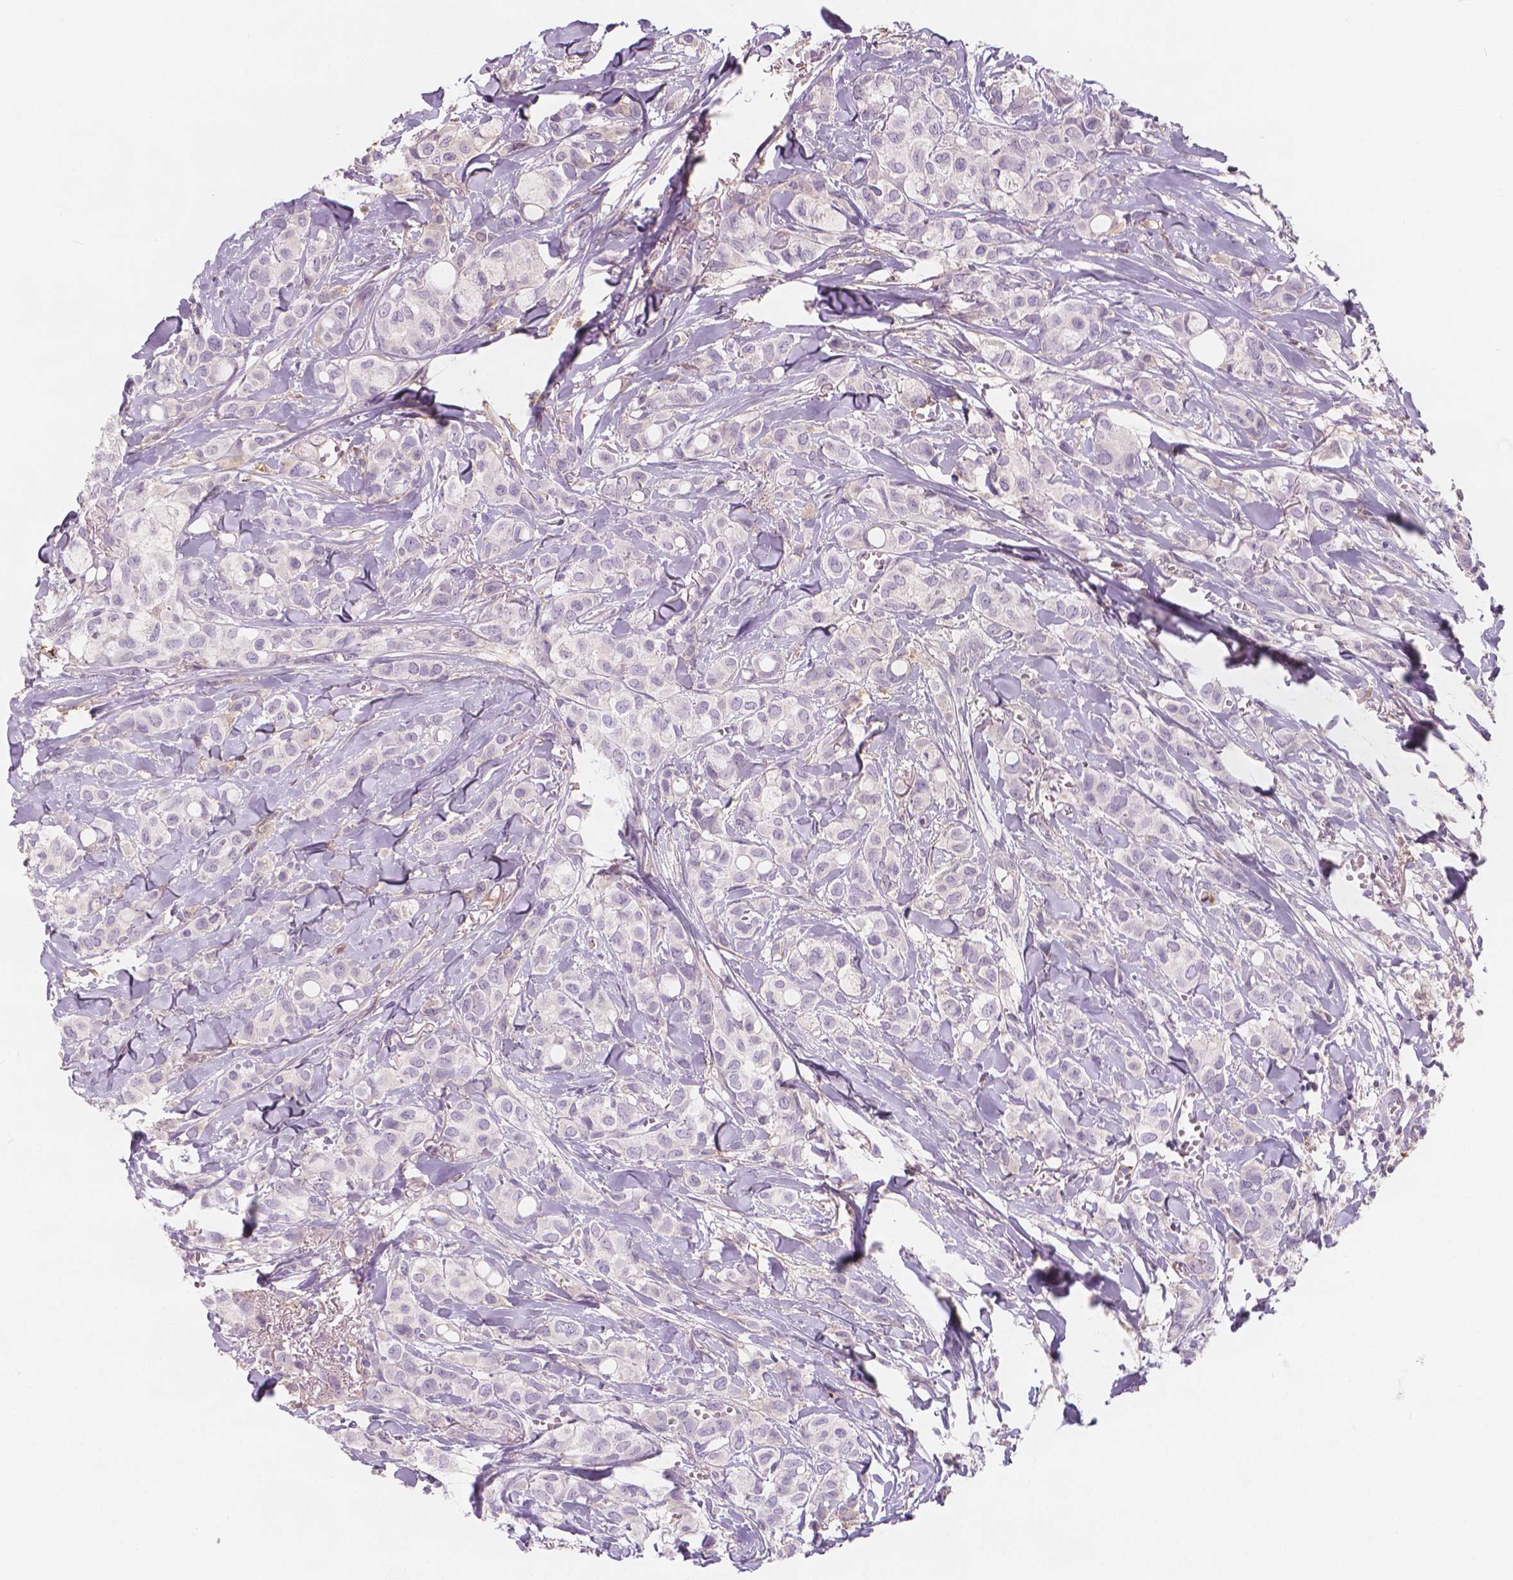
{"staining": {"intensity": "negative", "quantity": "none", "location": "none"}, "tissue": "breast cancer", "cell_type": "Tumor cells", "image_type": "cancer", "snomed": [{"axis": "morphology", "description": "Duct carcinoma"}, {"axis": "topography", "description": "Breast"}], "caption": "This is an IHC histopathology image of human breast cancer (invasive ductal carcinoma). There is no staining in tumor cells.", "gene": "APOA4", "patient": {"sex": "female", "age": 85}}